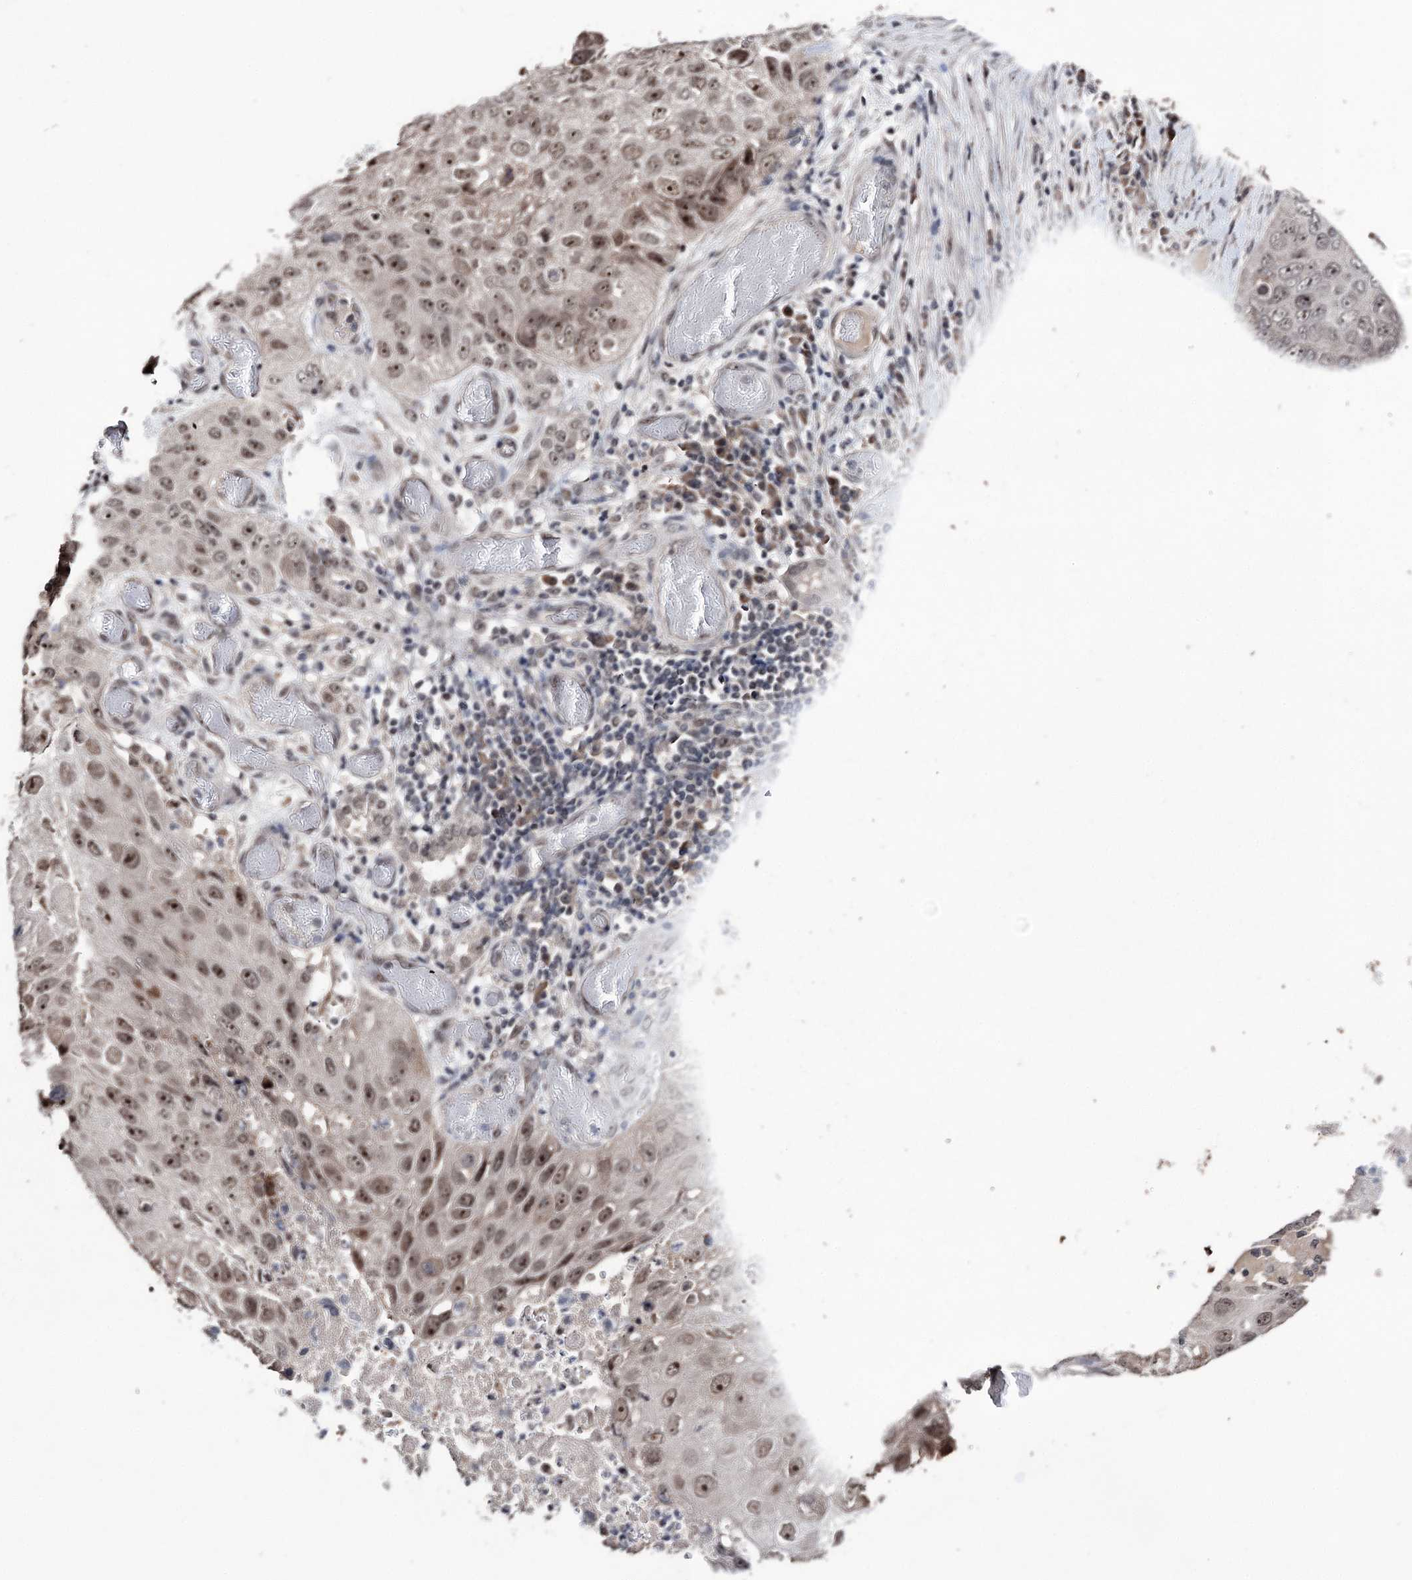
{"staining": {"intensity": "moderate", "quantity": ">75%", "location": "nuclear"}, "tissue": "lung cancer", "cell_type": "Tumor cells", "image_type": "cancer", "snomed": [{"axis": "morphology", "description": "Squamous cell carcinoma, NOS"}, {"axis": "topography", "description": "Lung"}], "caption": "About >75% of tumor cells in lung cancer show moderate nuclear protein positivity as visualized by brown immunohistochemical staining.", "gene": "VGLL4", "patient": {"sex": "male", "age": 61}}